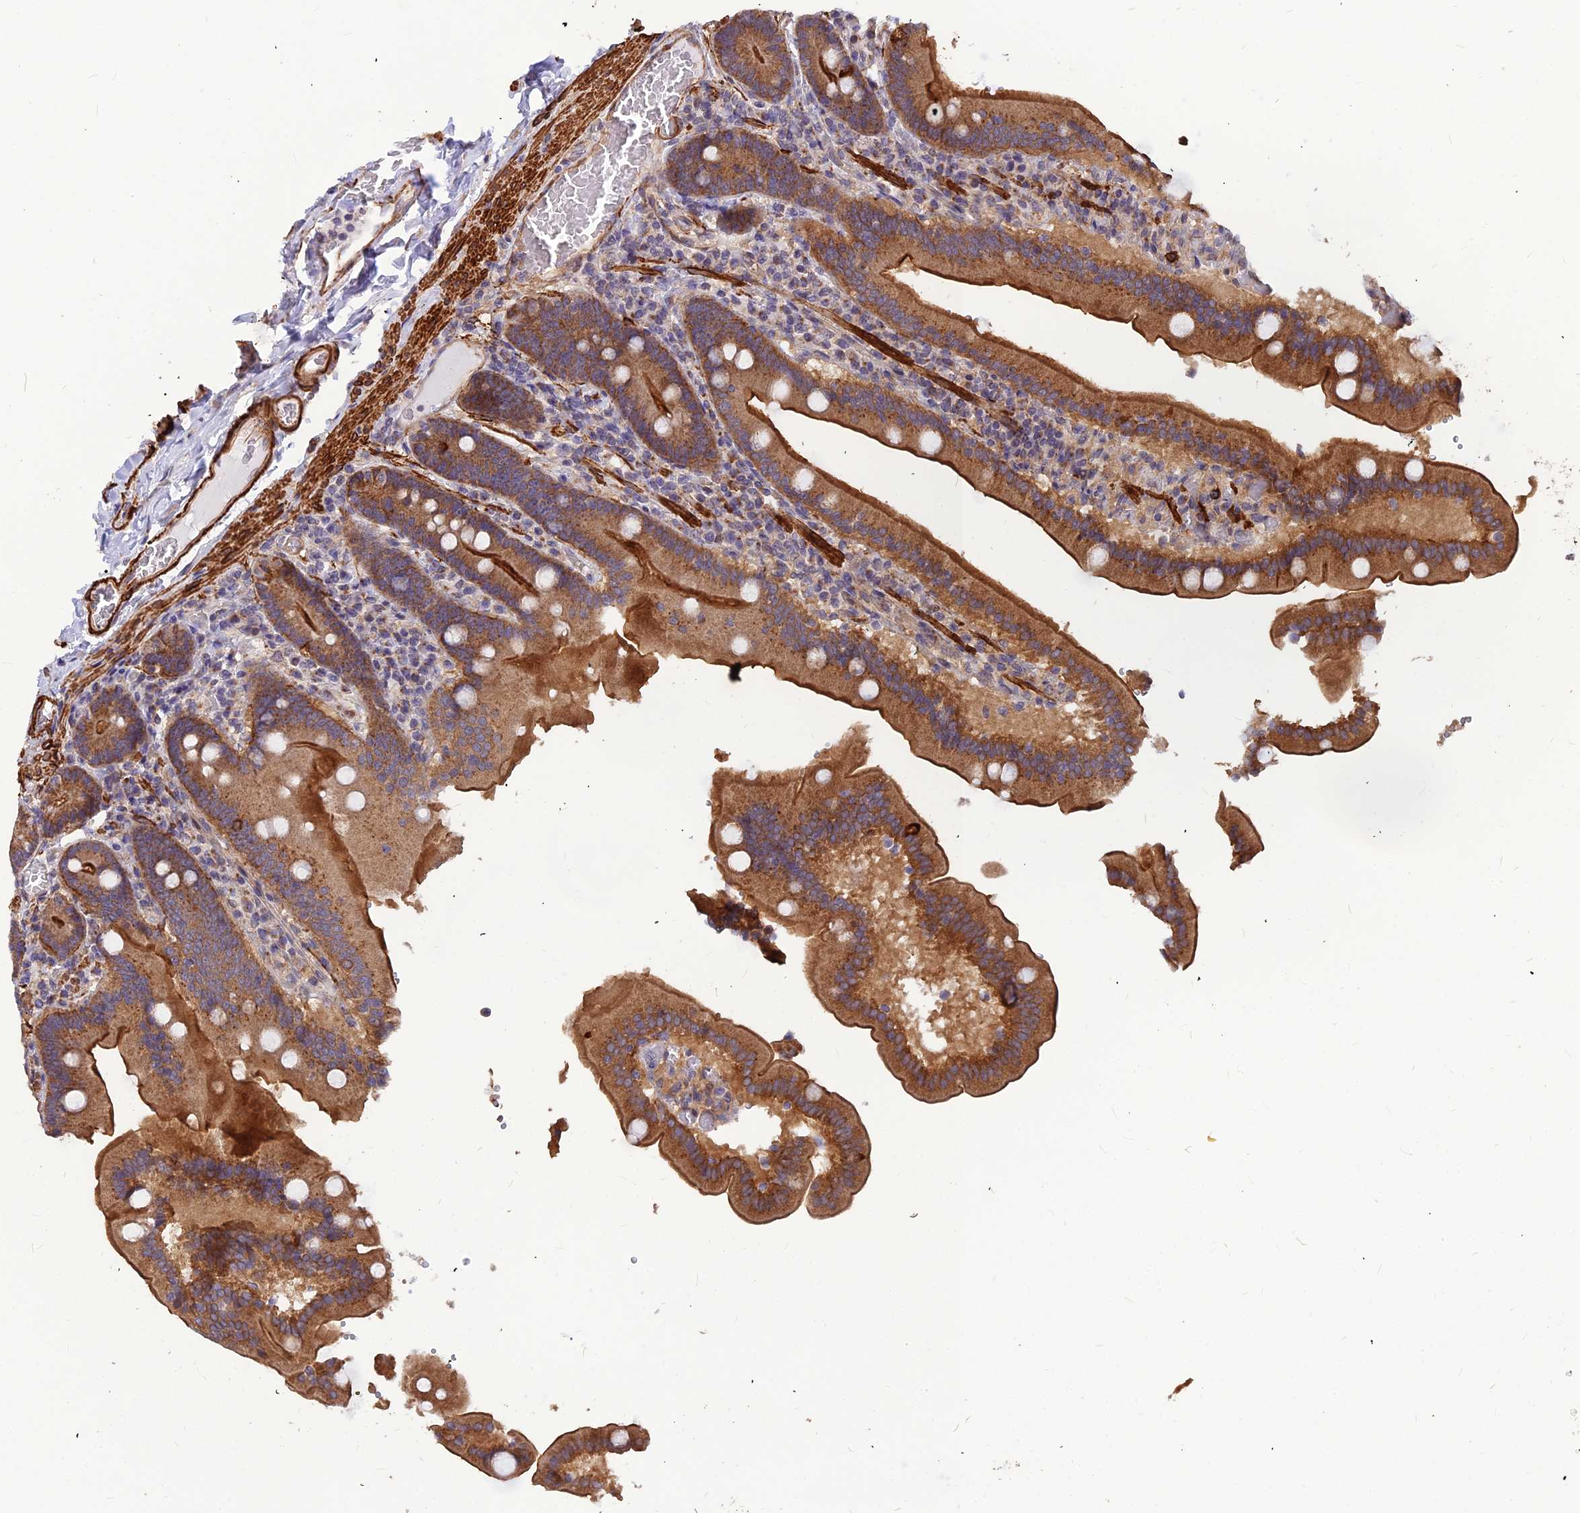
{"staining": {"intensity": "strong", "quantity": ">75%", "location": "cytoplasmic/membranous"}, "tissue": "duodenum", "cell_type": "Glandular cells", "image_type": "normal", "snomed": [{"axis": "morphology", "description": "Normal tissue, NOS"}, {"axis": "topography", "description": "Duodenum"}], "caption": "Duodenum was stained to show a protein in brown. There is high levels of strong cytoplasmic/membranous positivity in approximately >75% of glandular cells. Immunohistochemistry stains the protein of interest in brown and the nuclei are stained blue.", "gene": "LEKR1", "patient": {"sex": "female", "age": 62}}